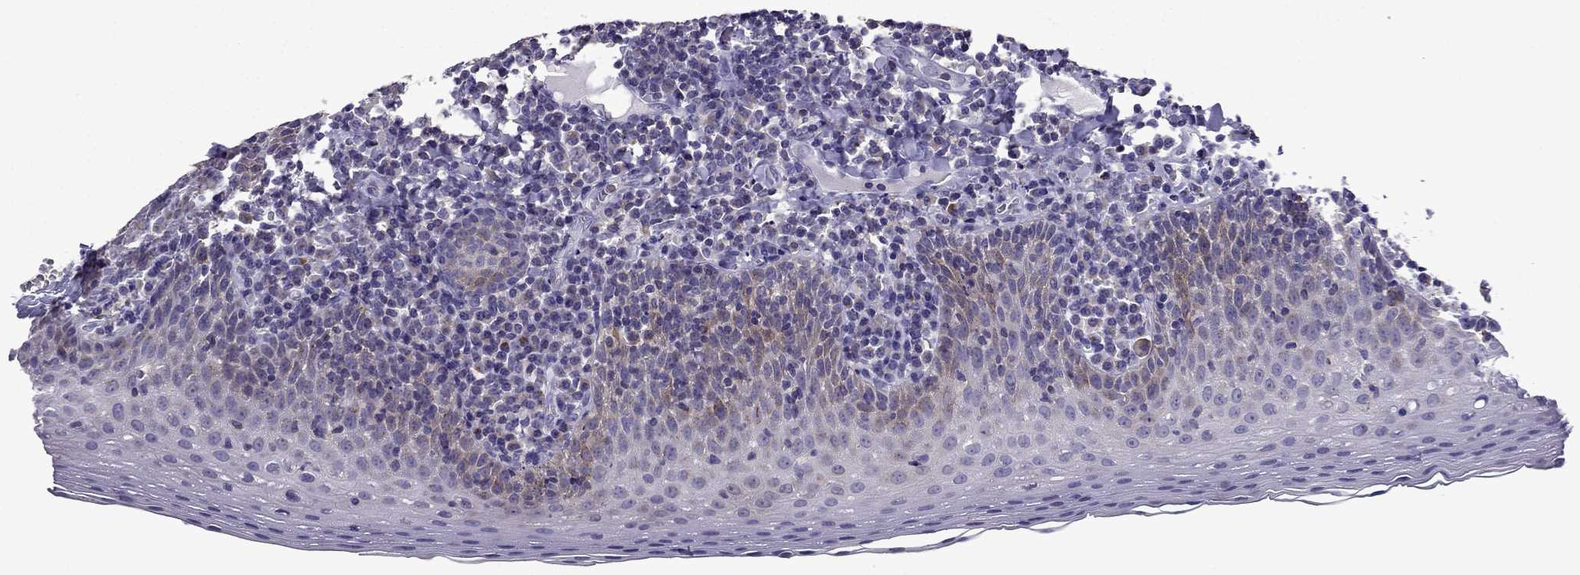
{"staining": {"intensity": "negative", "quantity": "none", "location": "none"}, "tissue": "tonsil", "cell_type": "Germinal center cells", "image_type": "normal", "snomed": [{"axis": "morphology", "description": "Normal tissue, NOS"}, {"axis": "morphology", "description": "Inflammation, NOS"}, {"axis": "topography", "description": "Tonsil"}], "caption": "Micrograph shows no protein positivity in germinal center cells of benign tonsil.", "gene": "TTN", "patient": {"sex": "female", "age": 31}}